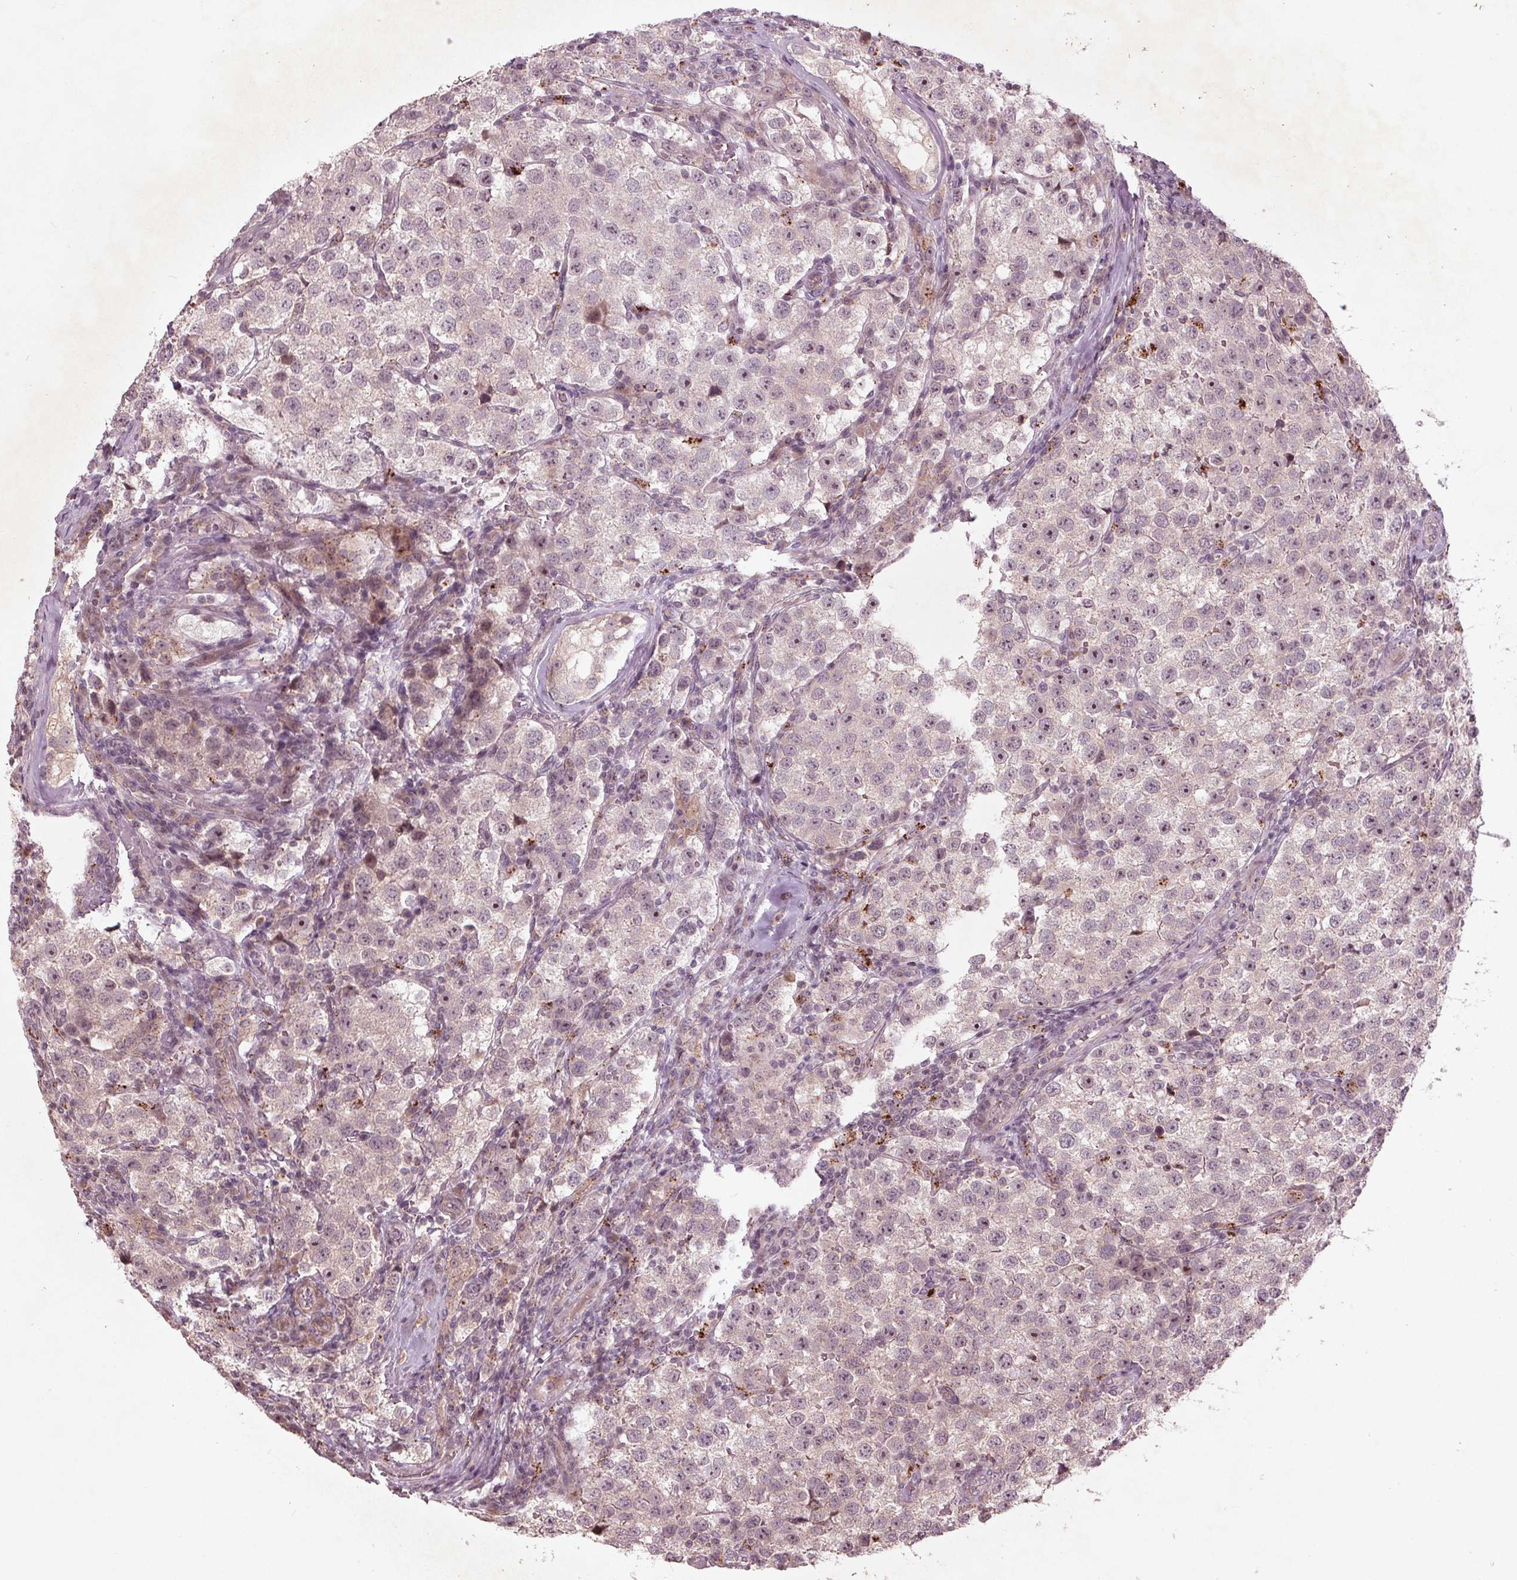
{"staining": {"intensity": "negative", "quantity": "none", "location": "none"}, "tissue": "testis cancer", "cell_type": "Tumor cells", "image_type": "cancer", "snomed": [{"axis": "morphology", "description": "Seminoma, NOS"}, {"axis": "topography", "description": "Testis"}], "caption": "Protein analysis of testis cancer exhibits no significant staining in tumor cells.", "gene": "CDKL4", "patient": {"sex": "male", "age": 37}}